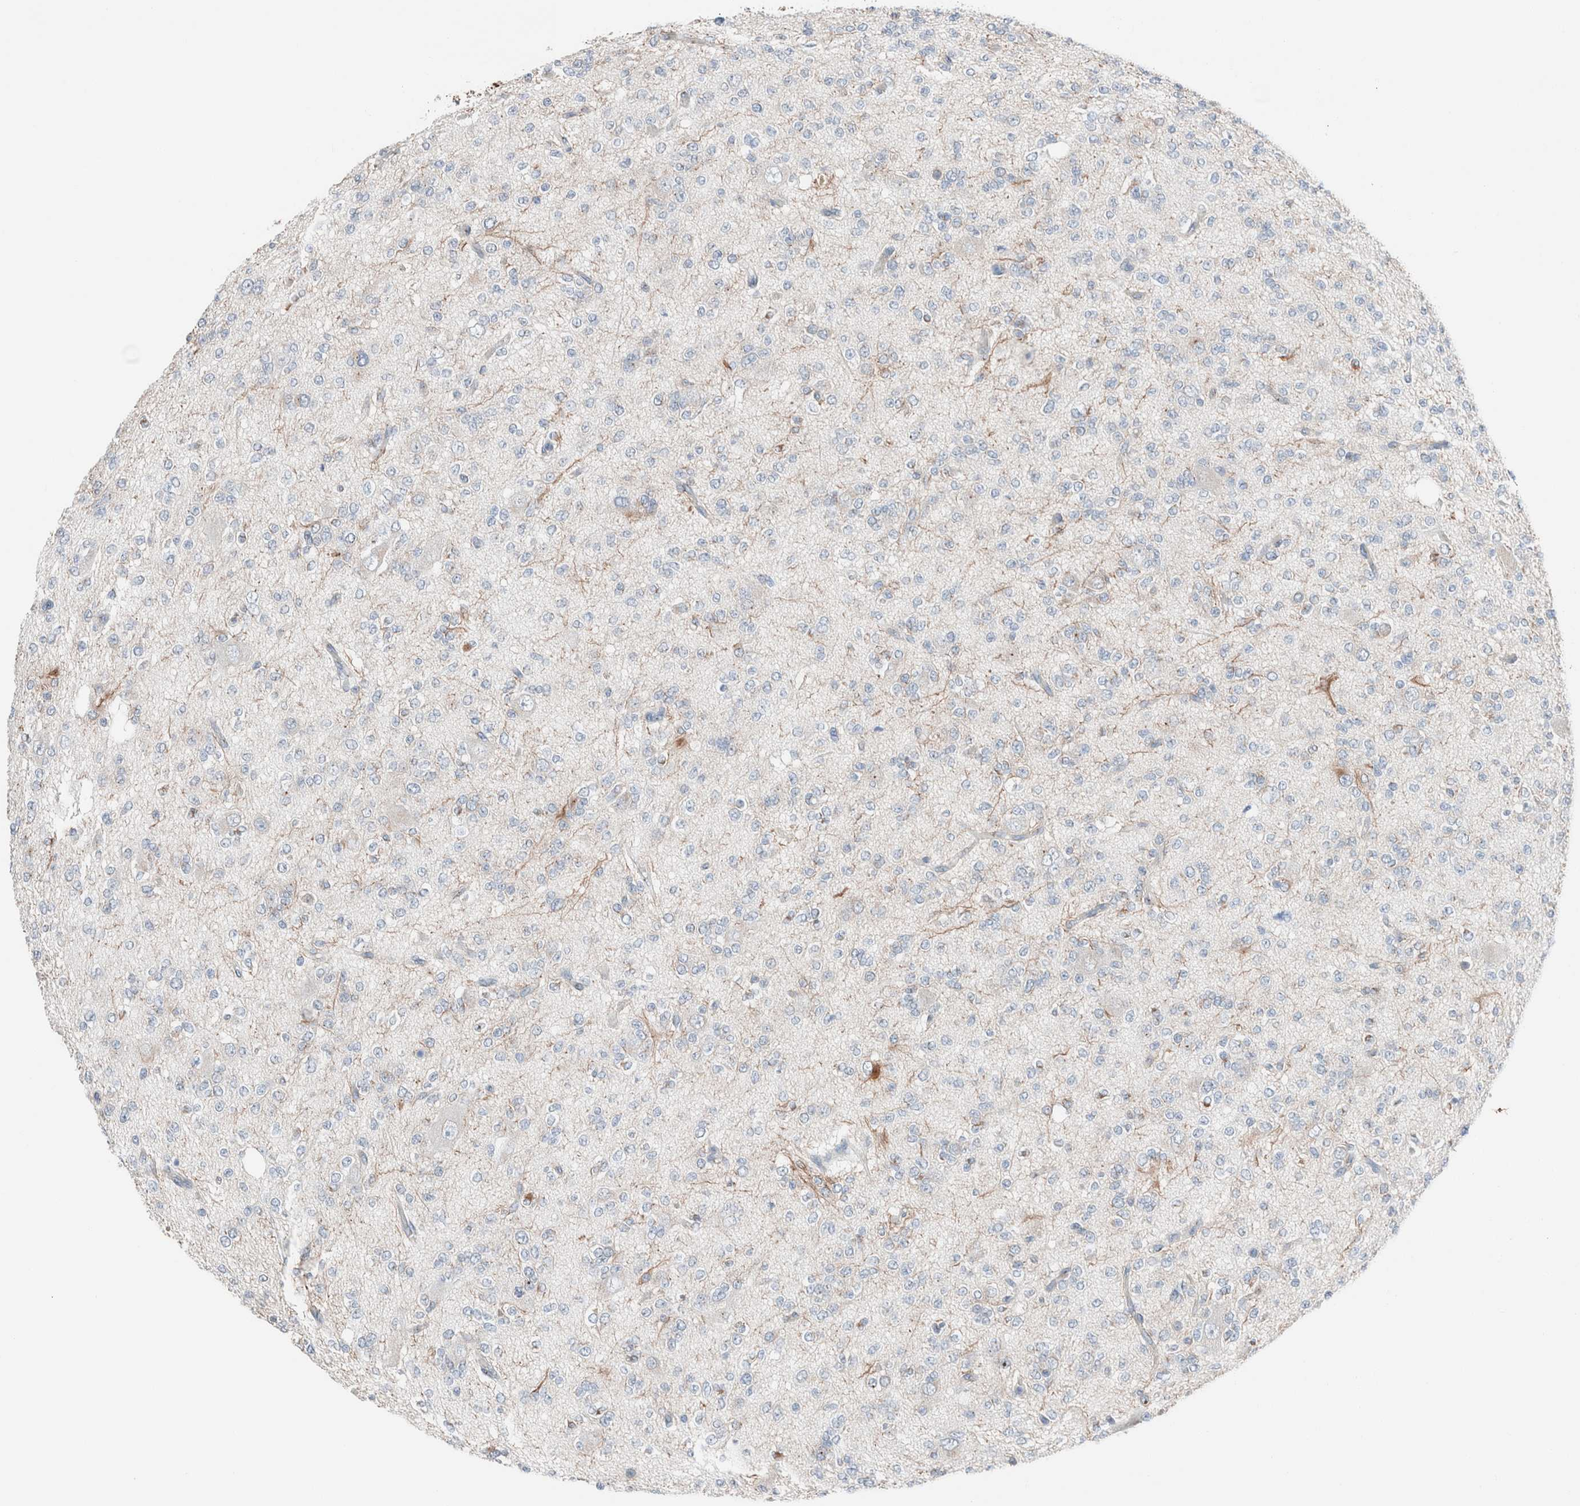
{"staining": {"intensity": "negative", "quantity": "none", "location": "none"}, "tissue": "glioma", "cell_type": "Tumor cells", "image_type": "cancer", "snomed": [{"axis": "morphology", "description": "Glioma, malignant, Low grade"}, {"axis": "topography", "description": "Brain"}], "caption": "Image shows no protein expression in tumor cells of glioma tissue.", "gene": "CASC3", "patient": {"sex": "male", "age": 38}}